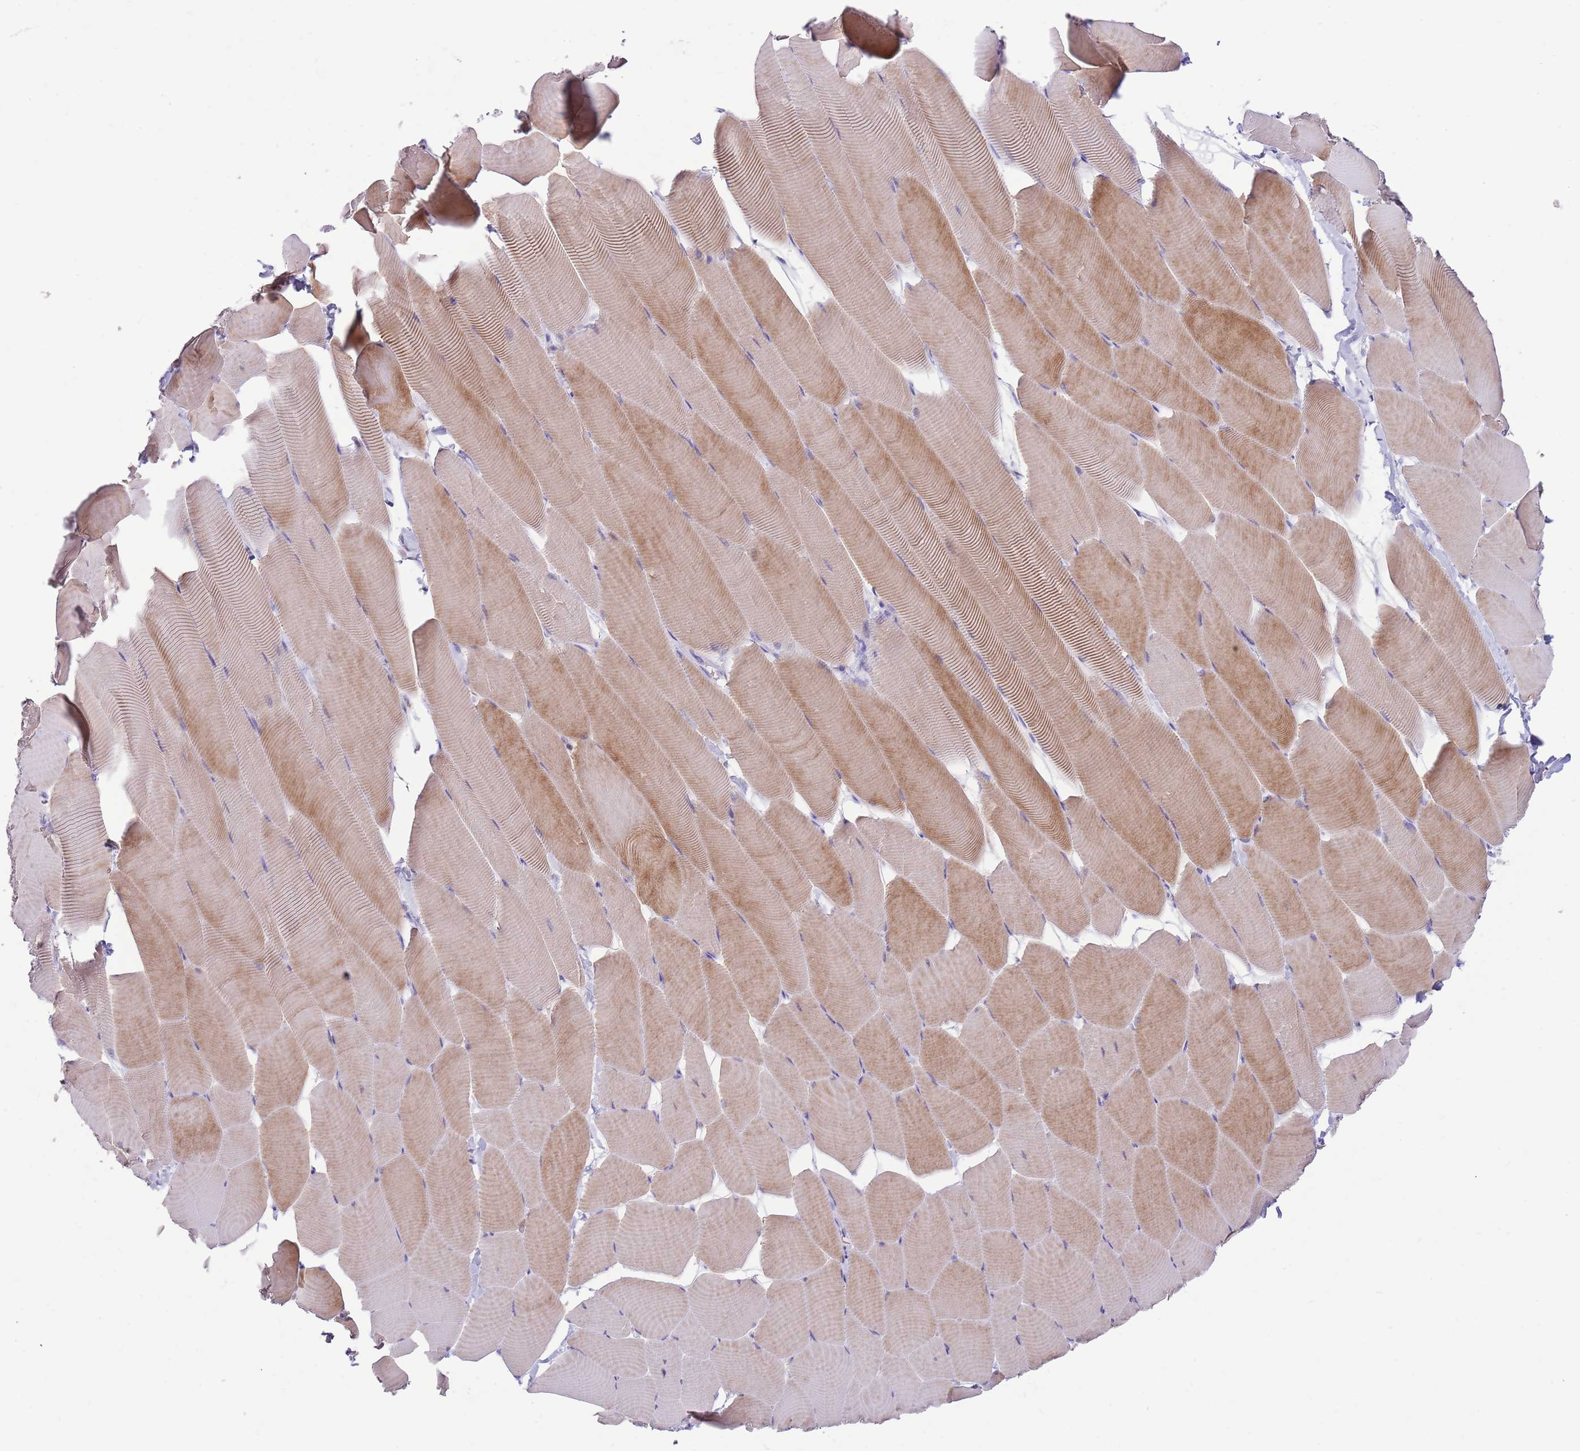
{"staining": {"intensity": "moderate", "quantity": ">75%", "location": "cytoplasmic/membranous"}, "tissue": "skeletal muscle", "cell_type": "Myocytes", "image_type": "normal", "snomed": [{"axis": "morphology", "description": "Normal tissue, NOS"}, {"axis": "topography", "description": "Skeletal muscle"}], "caption": "A brown stain labels moderate cytoplasmic/membranous staining of a protein in myocytes of unremarkable human skeletal muscle. The staining was performed using DAB (3,3'-diaminobenzidine), with brown indicating positive protein expression. Nuclei are stained blue with hematoxylin.", "gene": "OR4Q3", "patient": {"sex": "male", "age": 25}}